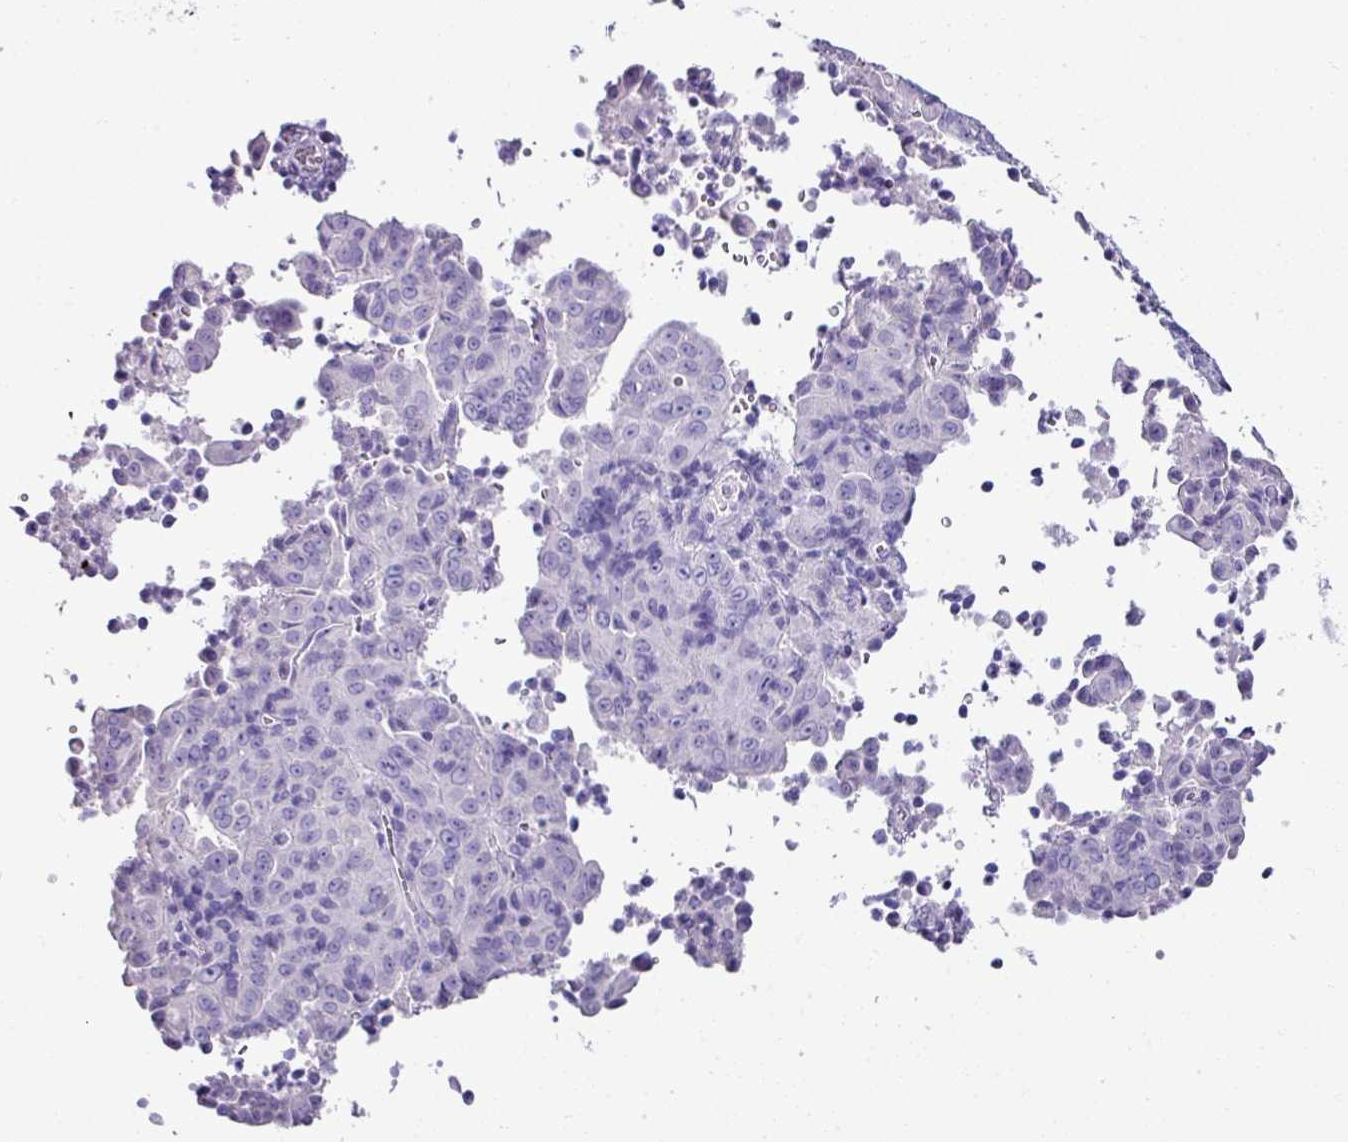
{"staining": {"intensity": "negative", "quantity": "none", "location": "none"}, "tissue": "pancreatic cancer", "cell_type": "Tumor cells", "image_type": "cancer", "snomed": [{"axis": "morphology", "description": "Adenocarcinoma, NOS"}, {"axis": "topography", "description": "Pancreas"}], "caption": "Tumor cells are negative for protein expression in human pancreatic cancer. (Immunohistochemistry (ihc), brightfield microscopy, high magnification).", "gene": "NAPSA", "patient": {"sex": "male", "age": 63}}